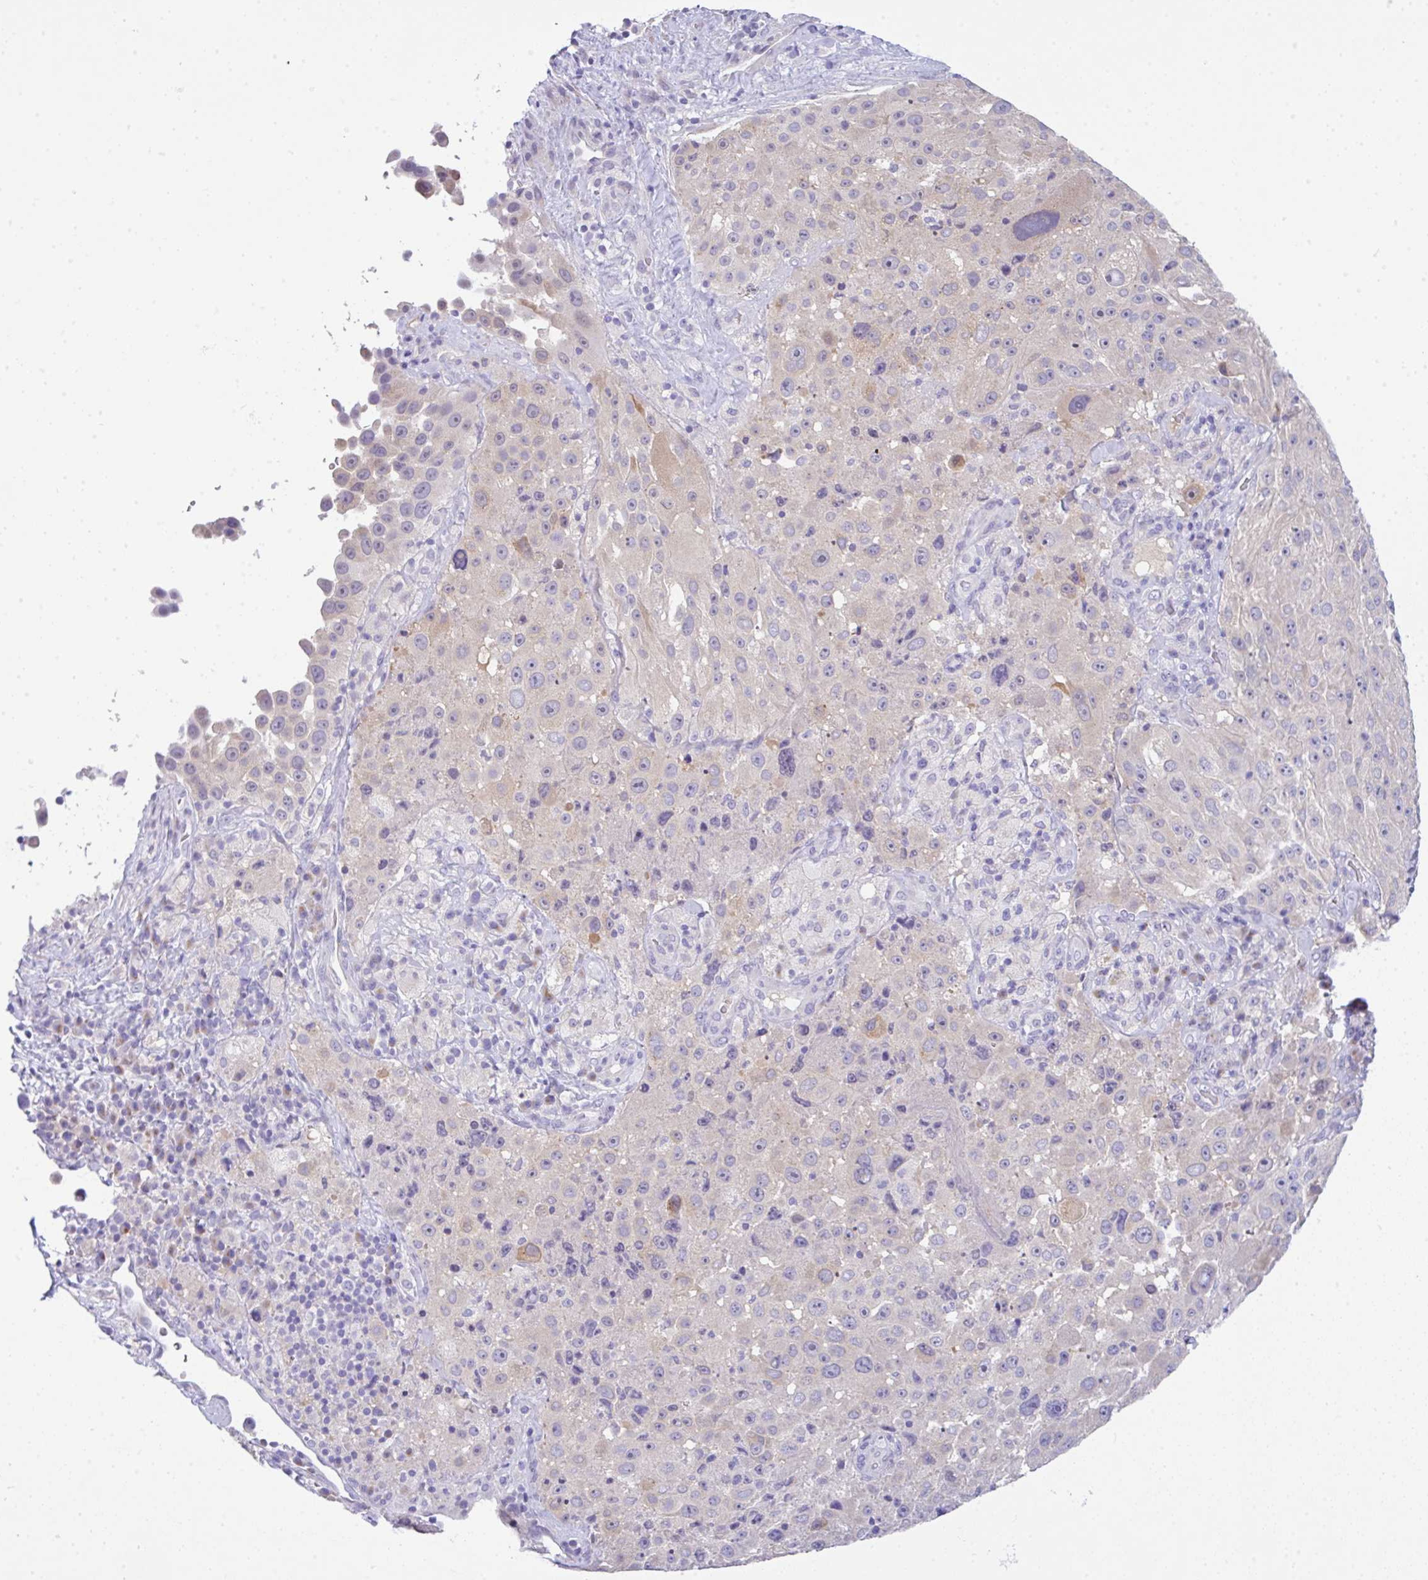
{"staining": {"intensity": "negative", "quantity": "none", "location": "none"}, "tissue": "melanoma", "cell_type": "Tumor cells", "image_type": "cancer", "snomed": [{"axis": "morphology", "description": "Malignant melanoma, Metastatic site"}, {"axis": "topography", "description": "Lymph node"}], "caption": "The image shows no staining of tumor cells in melanoma.", "gene": "SERPINE3", "patient": {"sex": "male", "age": 62}}